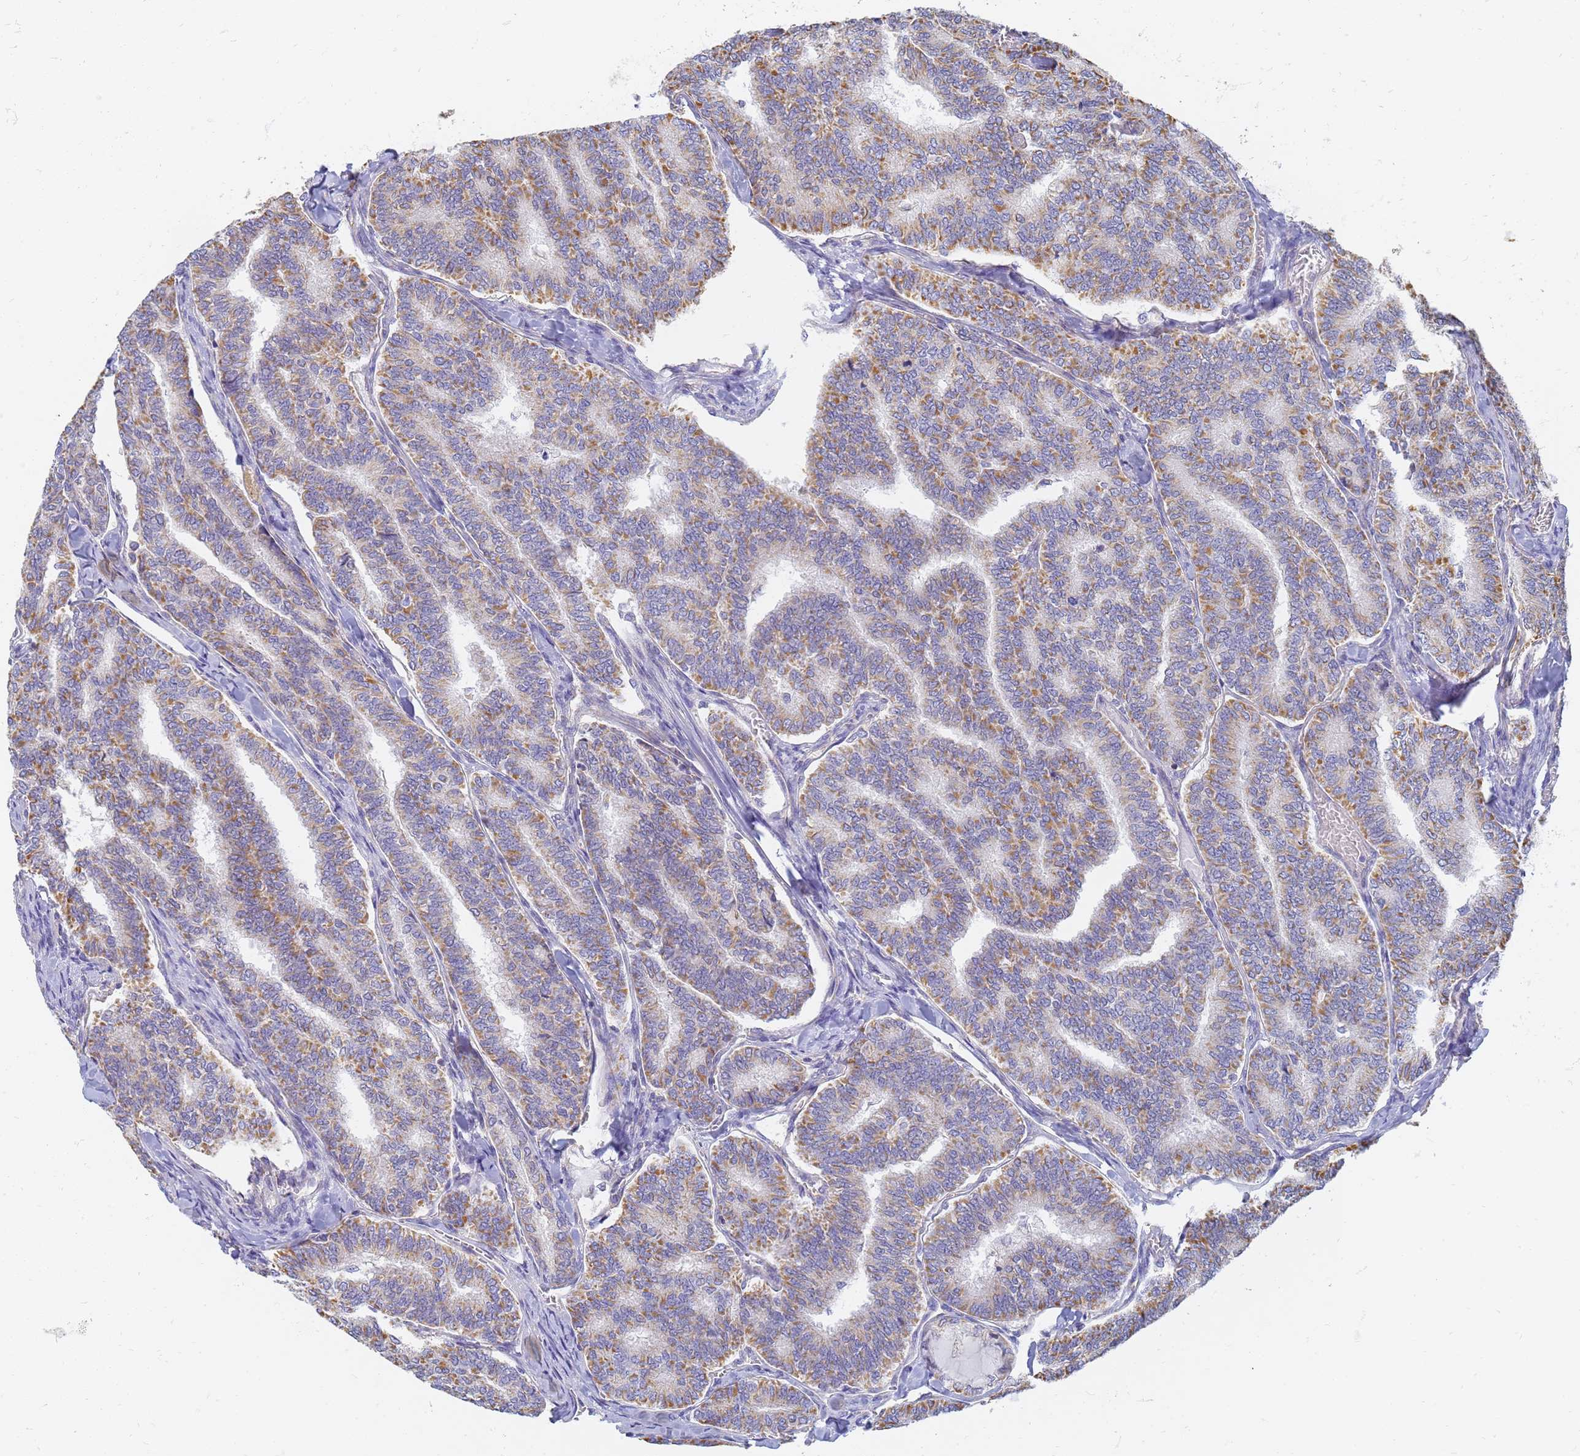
{"staining": {"intensity": "moderate", "quantity": ">75%", "location": "cytoplasmic/membranous"}, "tissue": "thyroid cancer", "cell_type": "Tumor cells", "image_type": "cancer", "snomed": [{"axis": "morphology", "description": "Papillary adenocarcinoma, NOS"}, {"axis": "topography", "description": "Thyroid gland"}], "caption": "Papillary adenocarcinoma (thyroid) stained for a protein demonstrates moderate cytoplasmic/membranous positivity in tumor cells.", "gene": "UTP23", "patient": {"sex": "female", "age": 35}}